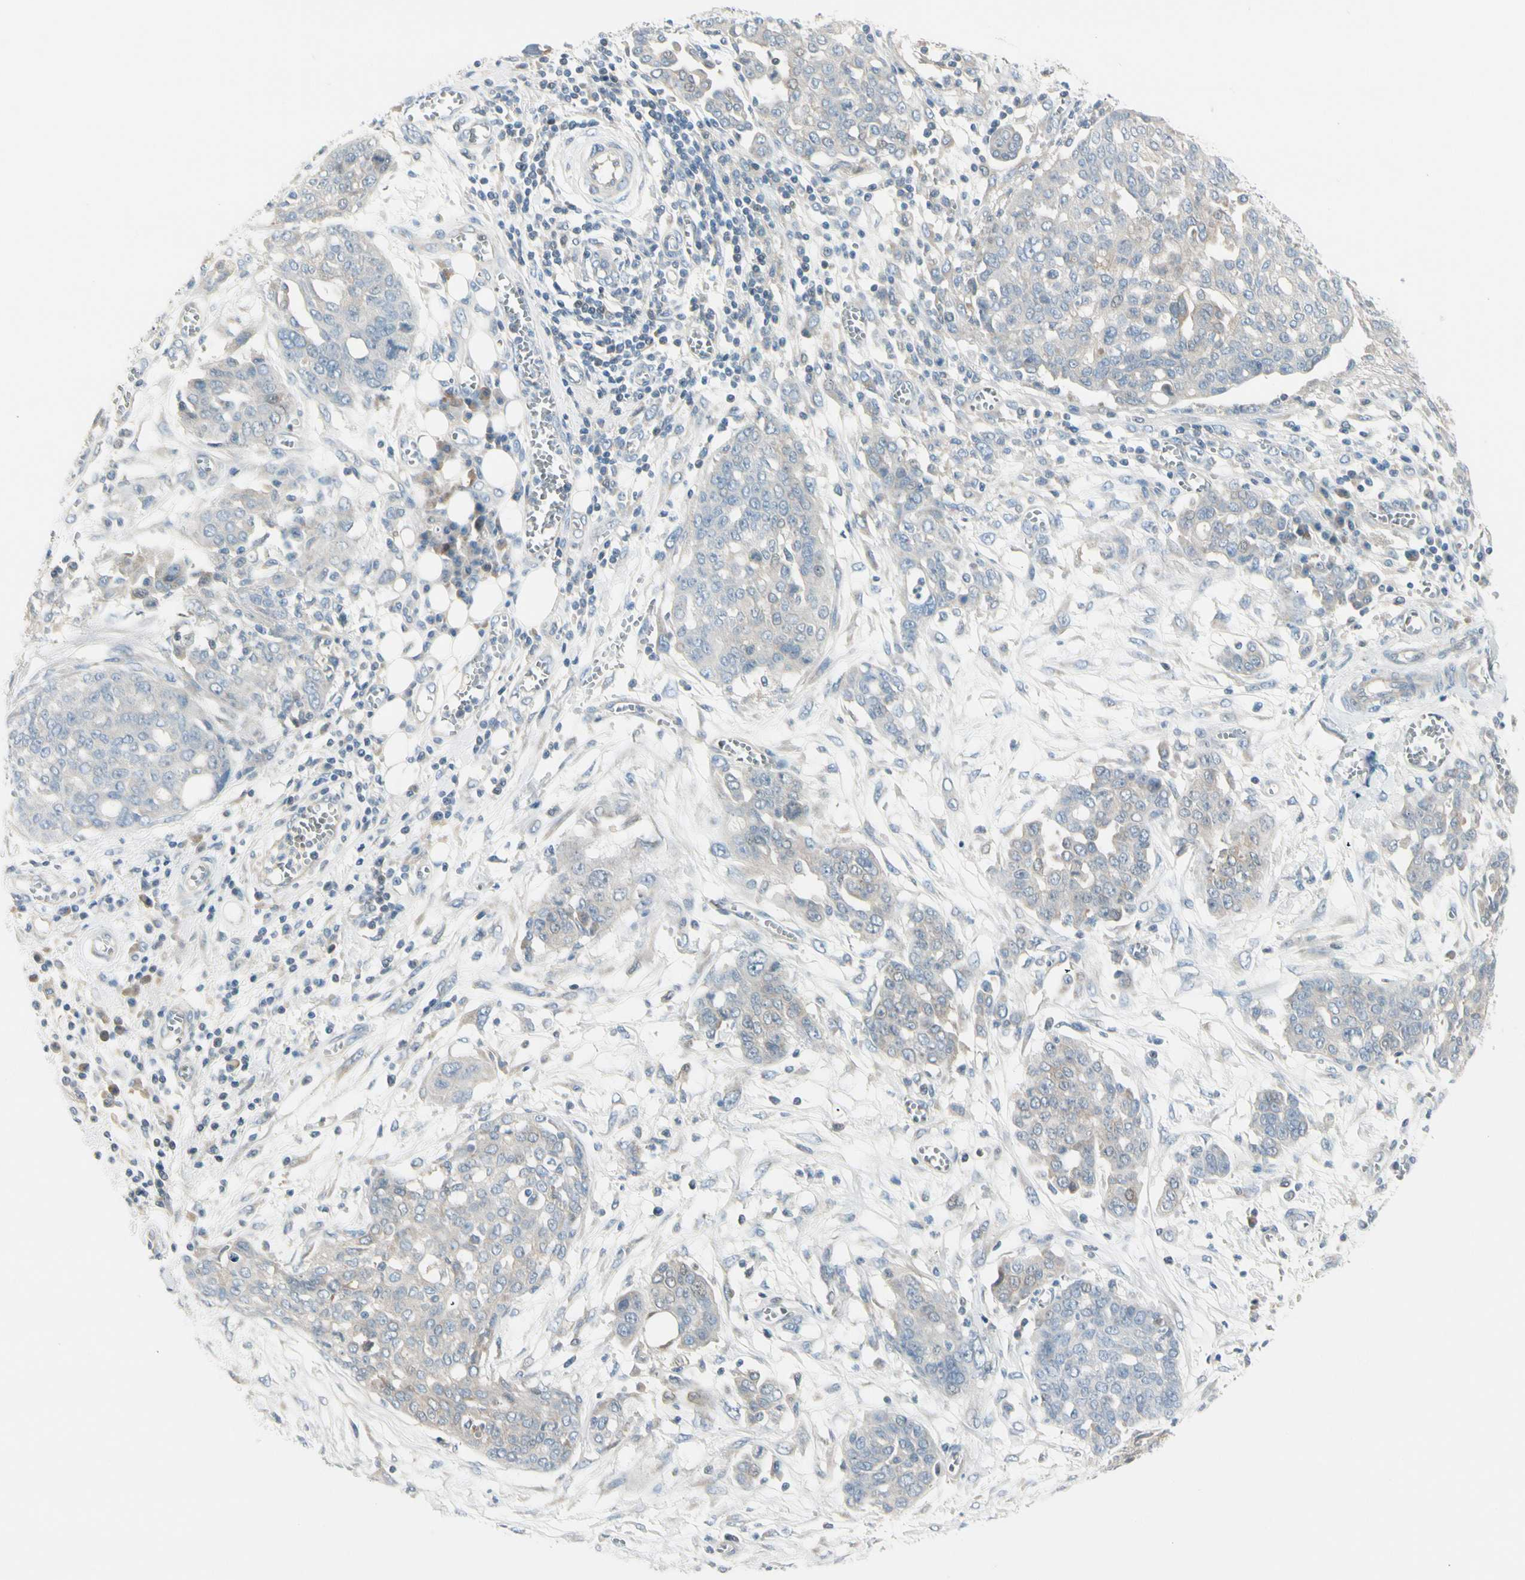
{"staining": {"intensity": "weak", "quantity": "<25%", "location": "cytoplasmic/membranous"}, "tissue": "ovarian cancer", "cell_type": "Tumor cells", "image_type": "cancer", "snomed": [{"axis": "morphology", "description": "Cystadenocarcinoma, serous, NOS"}, {"axis": "topography", "description": "Soft tissue"}, {"axis": "topography", "description": "Ovary"}], "caption": "Tumor cells are negative for brown protein staining in ovarian serous cystadenocarcinoma. The staining is performed using DAB brown chromogen with nuclei counter-stained in using hematoxylin.", "gene": "CYP2E1", "patient": {"sex": "female", "age": 57}}